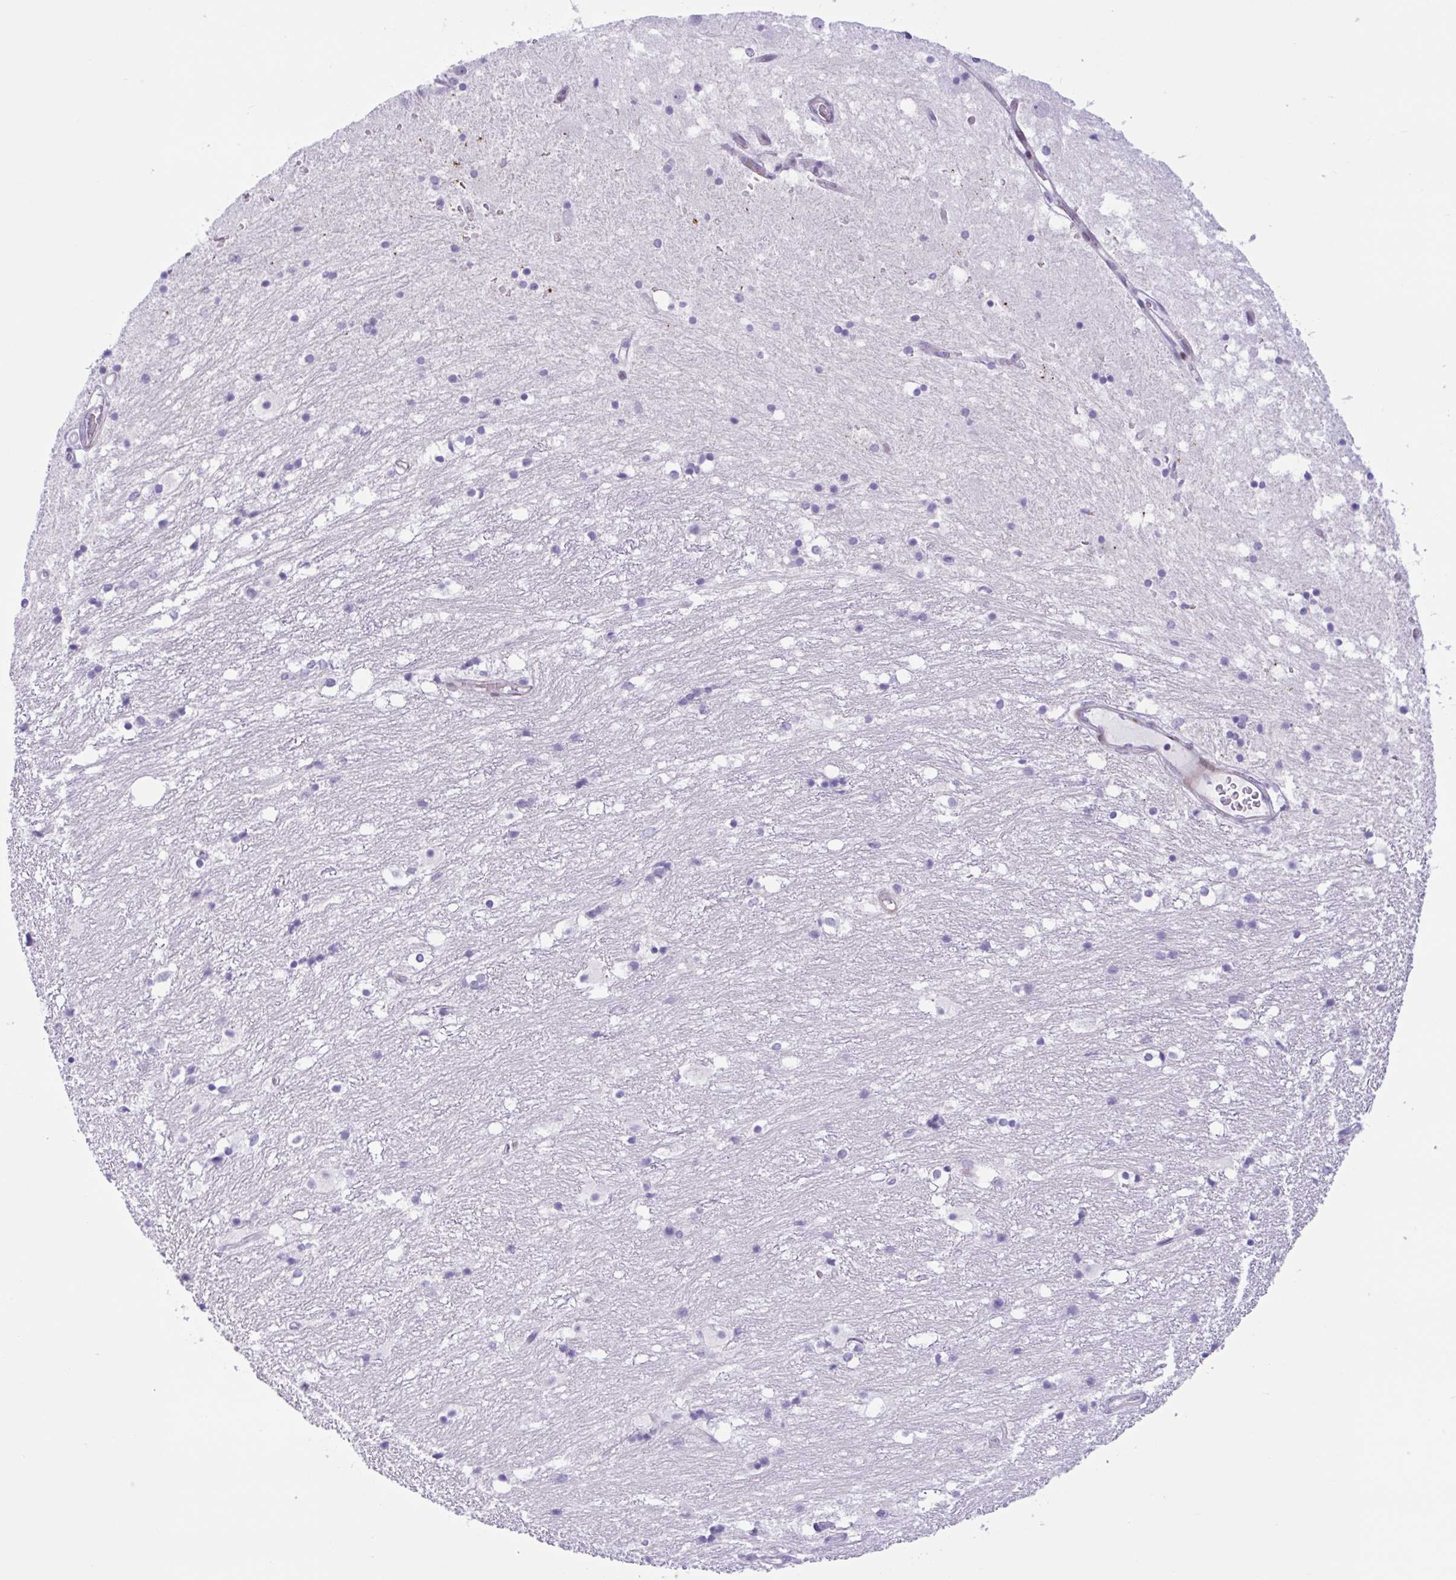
{"staining": {"intensity": "negative", "quantity": "none", "location": "none"}, "tissue": "hippocampus", "cell_type": "Glial cells", "image_type": "normal", "snomed": [{"axis": "morphology", "description": "Normal tissue, NOS"}, {"axis": "topography", "description": "Hippocampus"}], "caption": "Immunohistochemistry image of benign hippocampus: human hippocampus stained with DAB reveals no significant protein staining in glial cells.", "gene": "AHCYL2", "patient": {"sex": "female", "age": 52}}